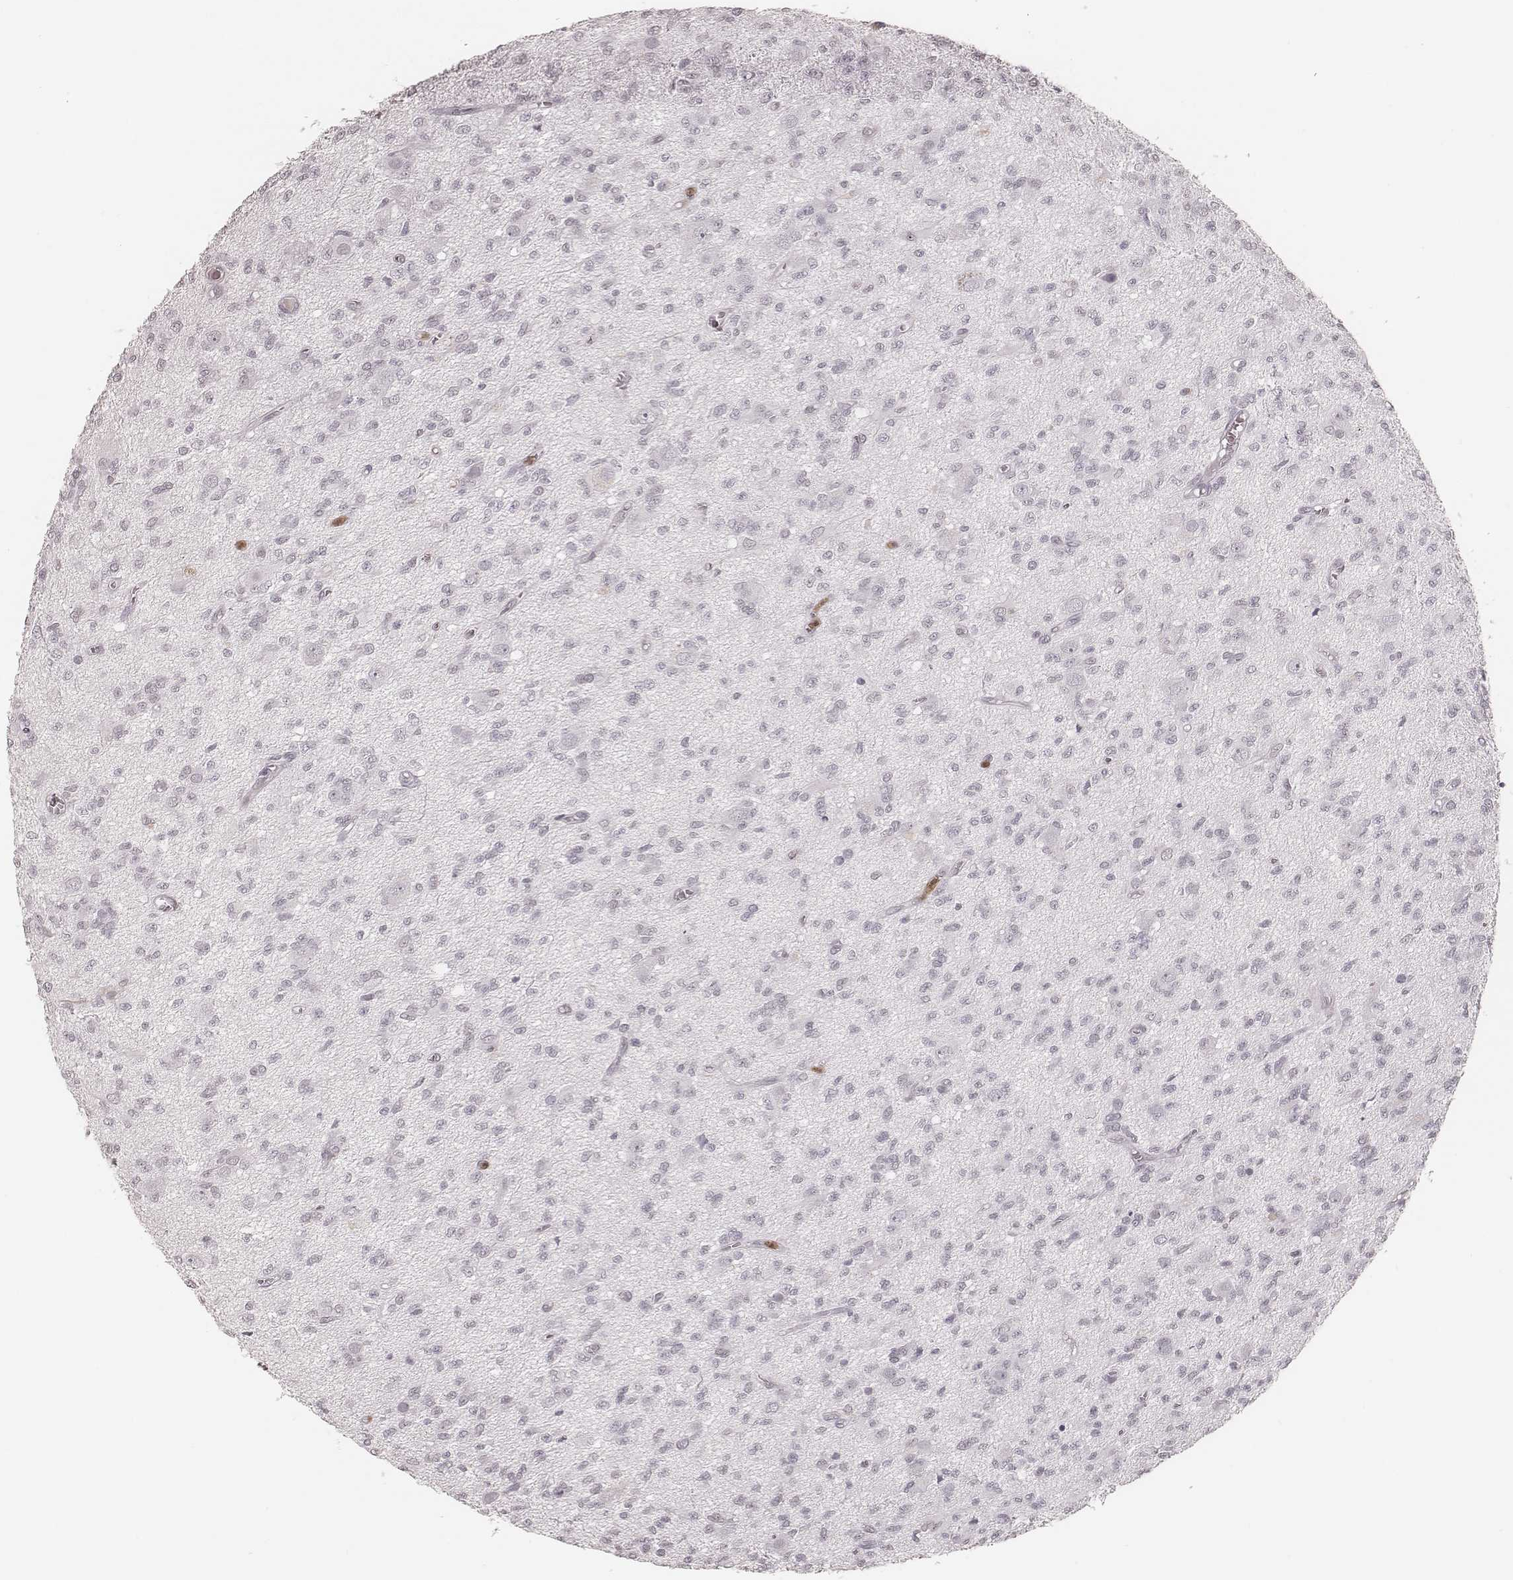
{"staining": {"intensity": "negative", "quantity": "none", "location": "none"}, "tissue": "glioma", "cell_type": "Tumor cells", "image_type": "cancer", "snomed": [{"axis": "morphology", "description": "Glioma, malignant, Low grade"}, {"axis": "topography", "description": "Brain"}], "caption": "Immunohistochemistry of malignant glioma (low-grade) demonstrates no positivity in tumor cells.", "gene": "KITLG", "patient": {"sex": "male", "age": 64}}